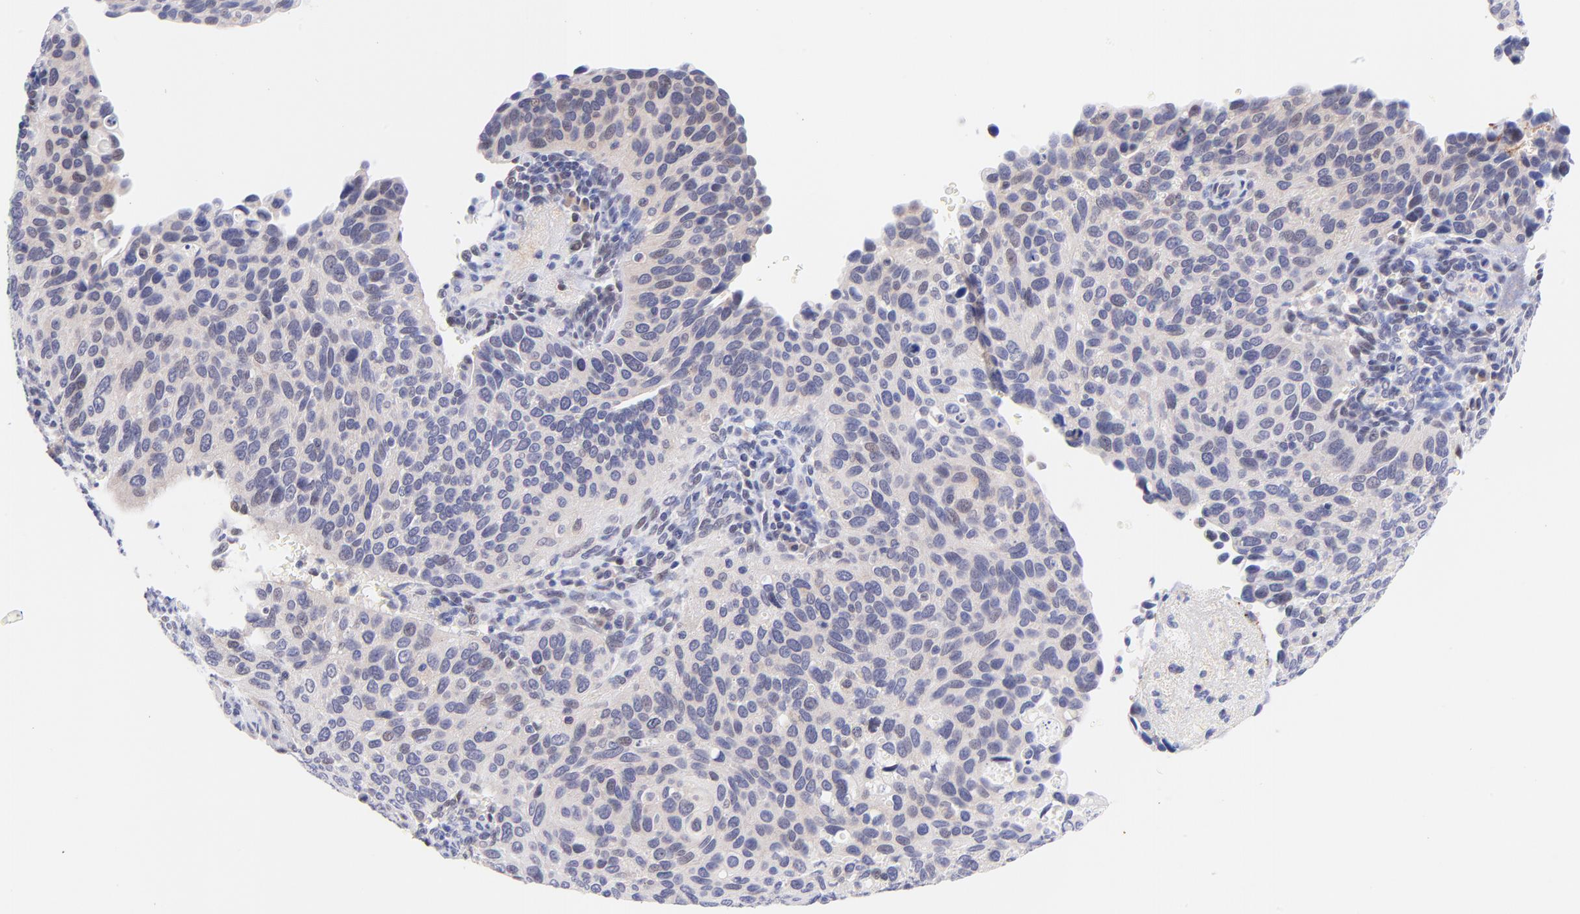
{"staining": {"intensity": "negative", "quantity": "none", "location": "none"}, "tissue": "cervical cancer", "cell_type": "Tumor cells", "image_type": "cancer", "snomed": [{"axis": "morphology", "description": "Adenocarcinoma, NOS"}, {"axis": "topography", "description": "Cervix"}], "caption": "A high-resolution photomicrograph shows immunohistochemistry (IHC) staining of cervical cancer, which demonstrates no significant positivity in tumor cells.", "gene": "PBDC1", "patient": {"sex": "female", "age": 29}}